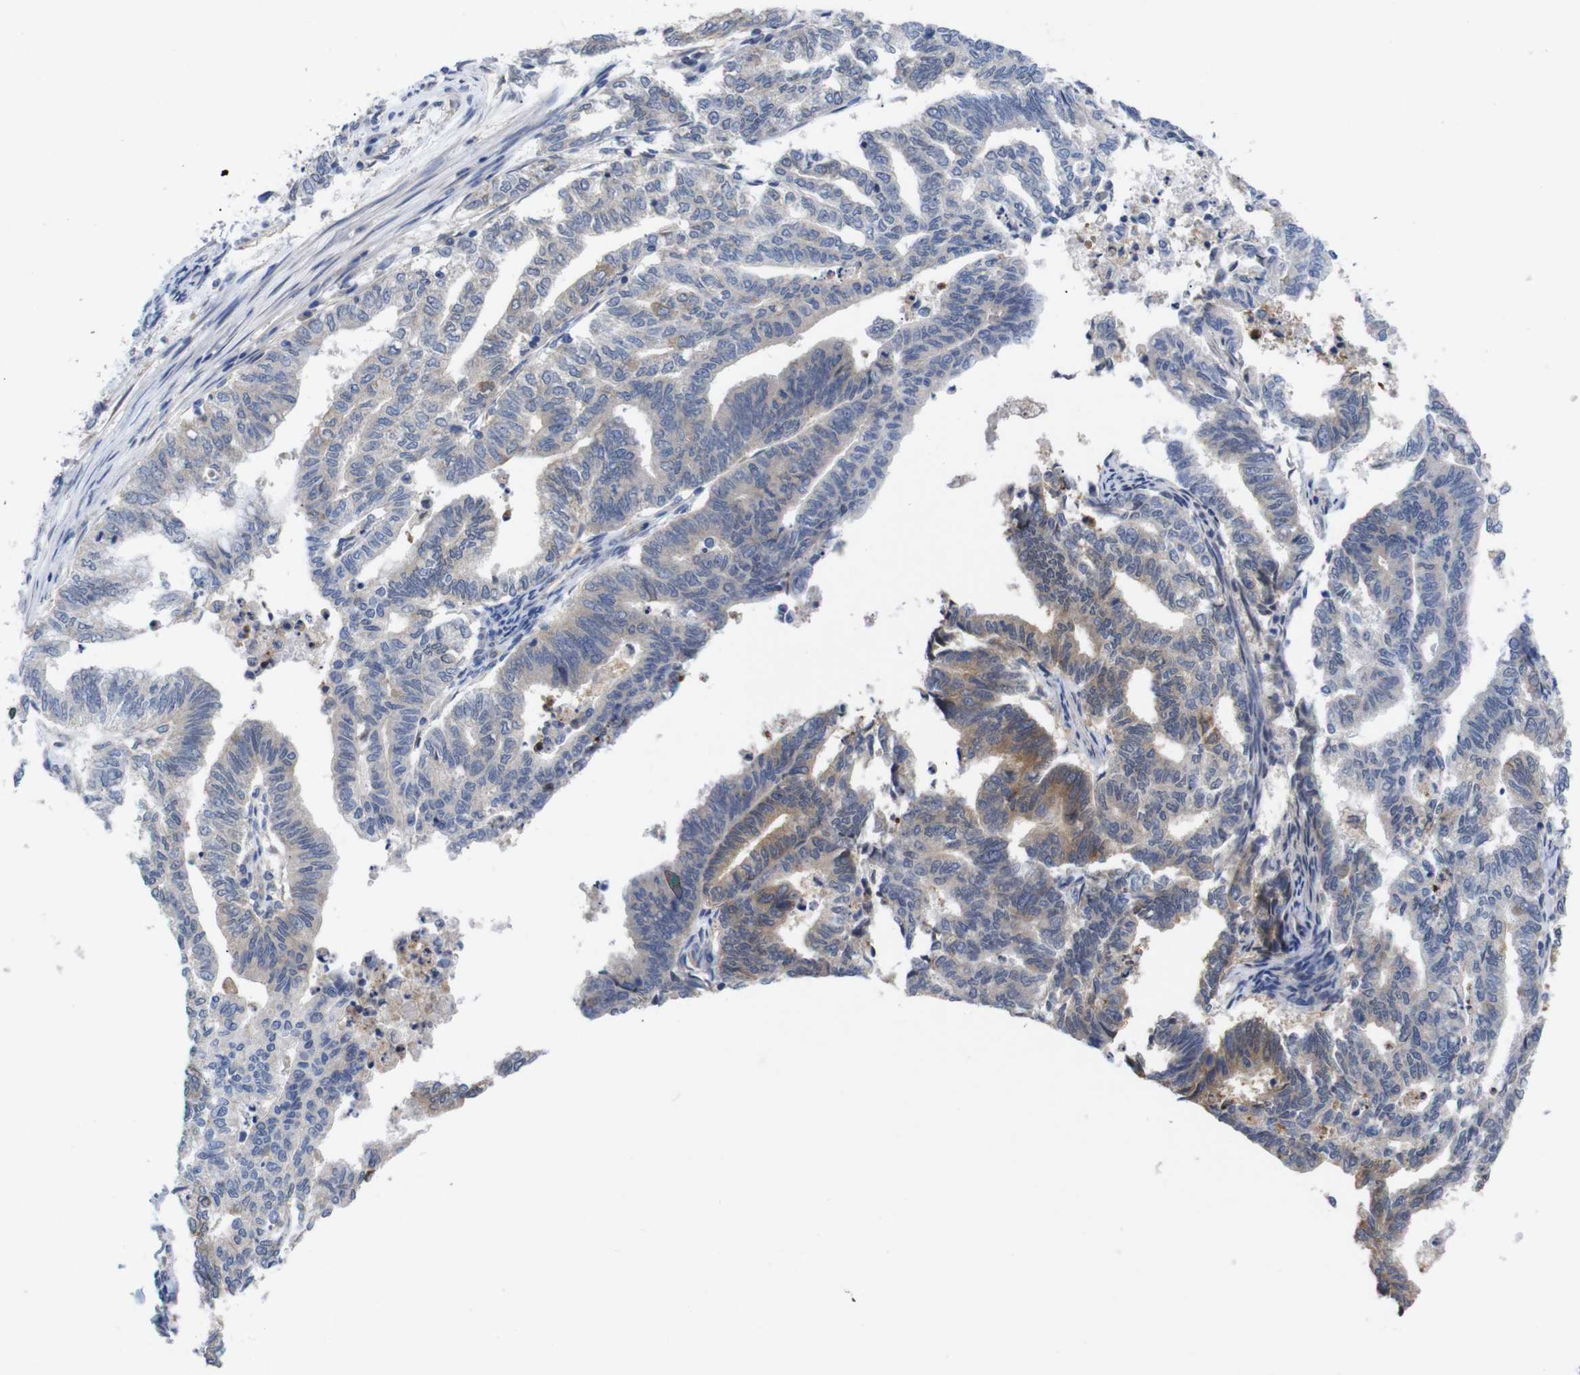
{"staining": {"intensity": "moderate", "quantity": "25%-75%", "location": "cytoplasmic/membranous"}, "tissue": "endometrial cancer", "cell_type": "Tumor cells", "image_type": "cancer", "snomed": [{"axis": "morphology", "description": "Adenocarcinoma, NOS"}, {"axis": "topography", "description": "Endometrium"}], "caption": "Protein analysis of endometrial cancer (adenocarcinoma) tissue shows moderate cytoplasmic/membranous positivity in approximately 25%-75% of tumor cells. (DAB (3,3'-diaminobenzidine) = brown stain, brightfield microscopy at high magnification).", "gene": "USH1C", "patient": {"sex": "female", "age": 79}}